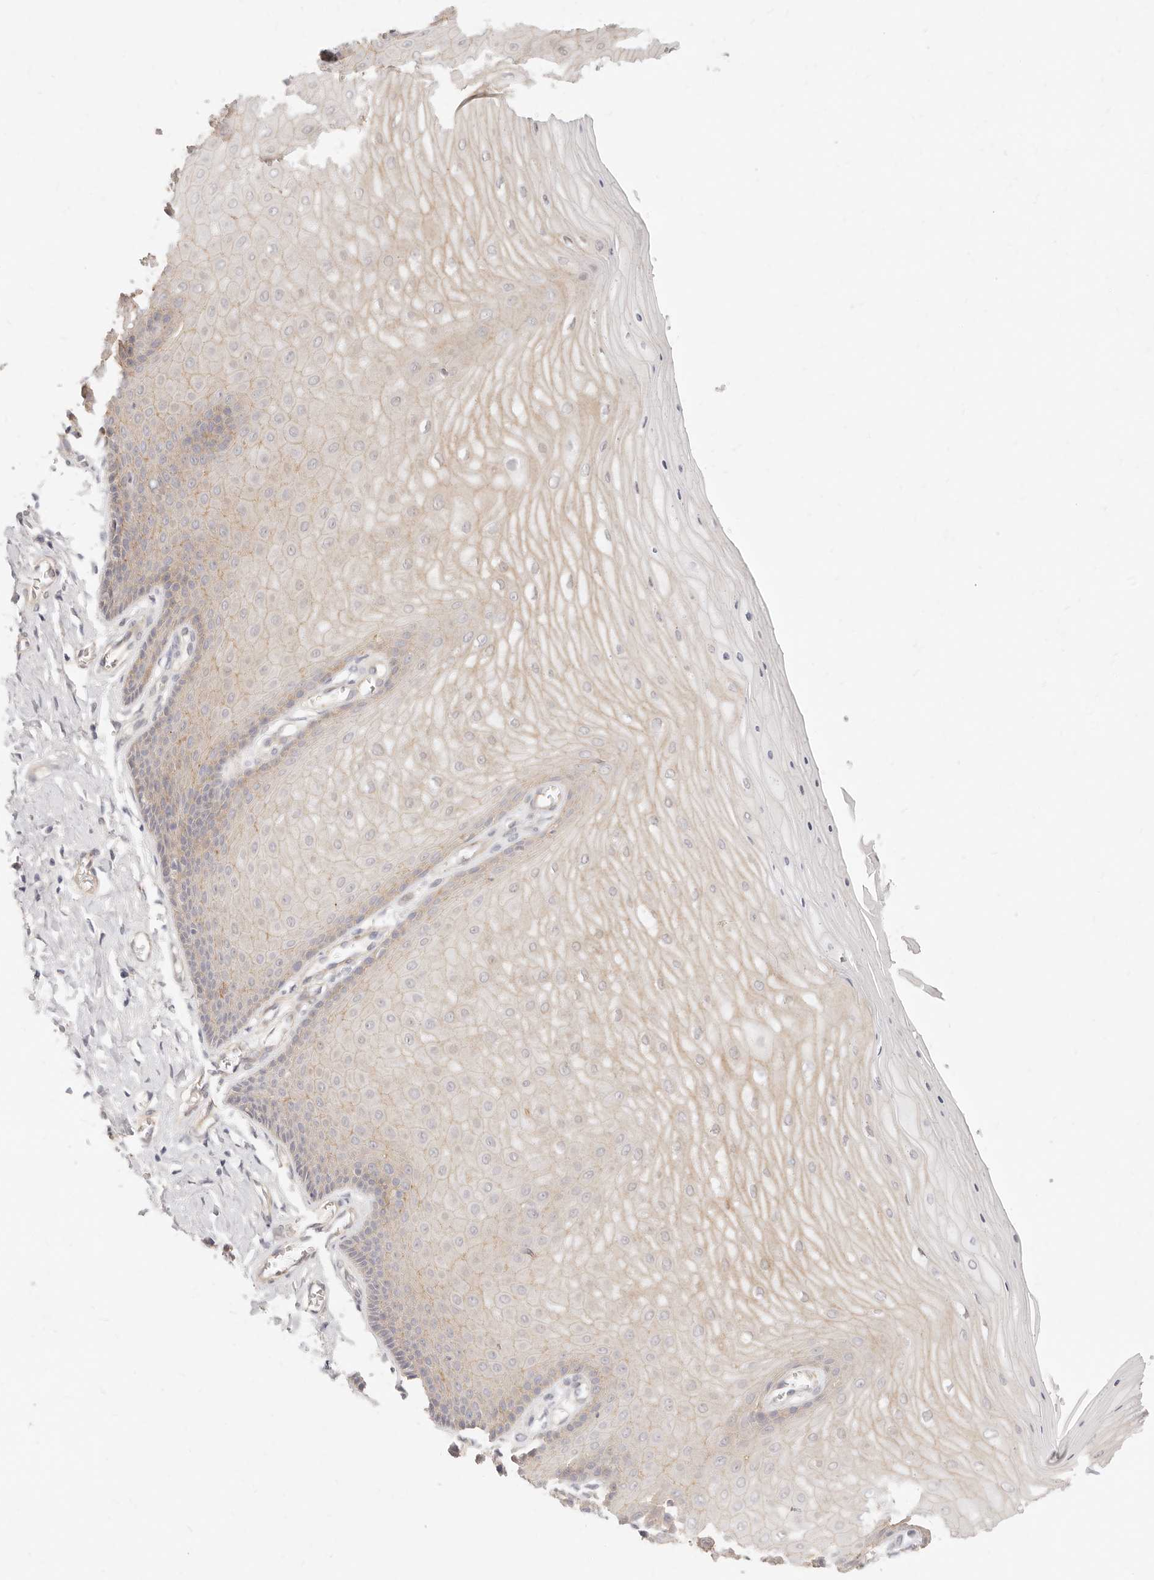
{"staining": {"intensity": "moderate", "quantity": "25%-75%", "location": "cytoplasmic/membranous"}, "tissue": "cervix", "cell_type": "Glandular cells", "image_type": "normal", "snomed": [{"axis": "morphology", "description": "Normal tissue, NOS"}, {"axis": "topography", "description": "Cervix"}], "caption": "Human cervix stained for a protein (brown) reveals moderate cytoplasmic/membranous positive expression in about 25%-75% of glandular cells.", "gene": "UBXN10", "patient": {"sex": "female", "age": 55}}